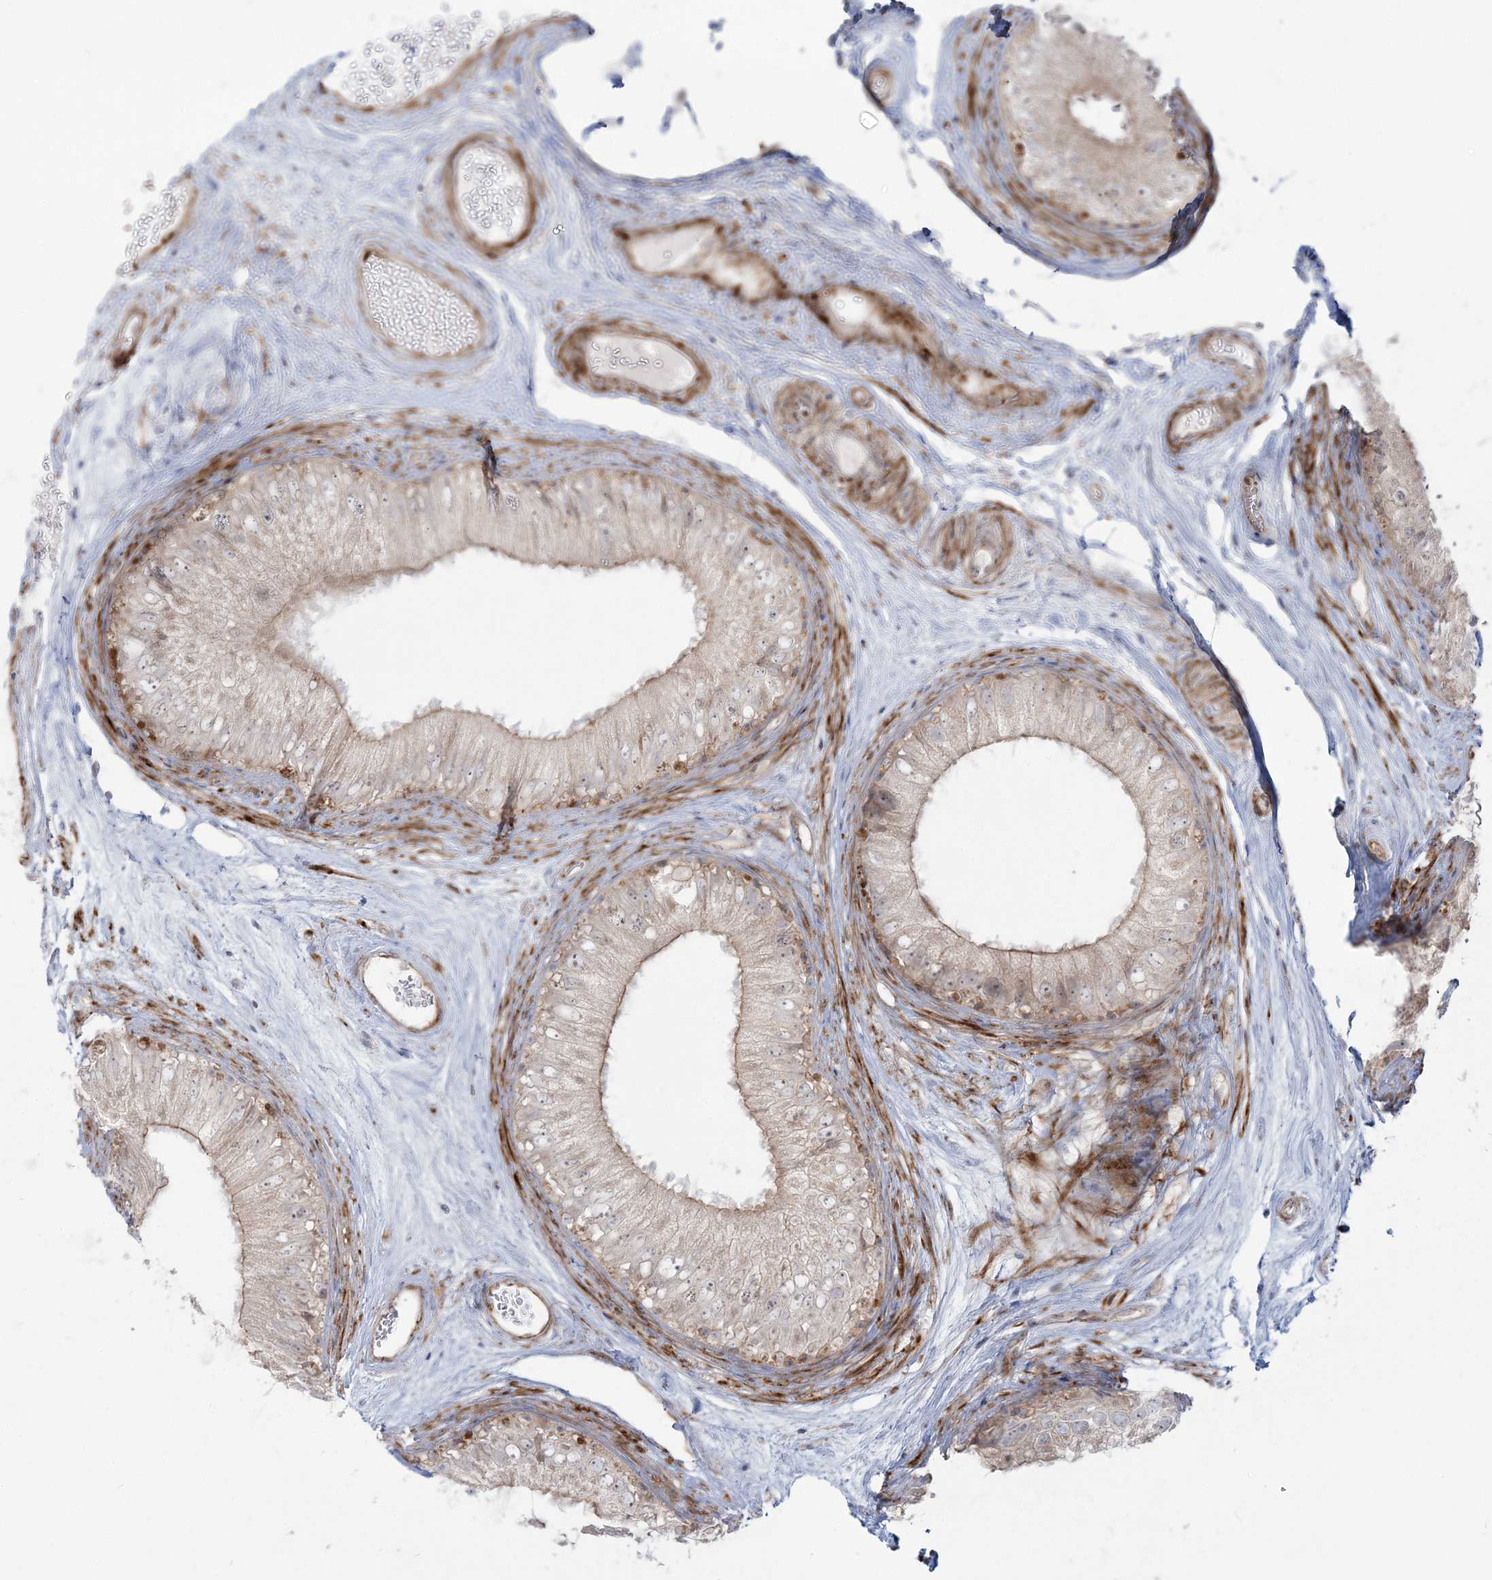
{"staining": {"intensity": "weak", "quantity": "<25%", "location": "cytoplasmic/membranous"}, "tissue": "epididymis", "cell_type": "Glandular cells", "image_type": "normal", "snomed": [{"axis": "morphology", "description": "Normal tissue, NOS"}, {"axis": "topography", "description": "Epididymis"}], "caption": "Image shows no protein expression in glandular cells of unremarkable epididymis.", "gene": "NUDT9", "patient": {"sex": "male", "age": 77}}